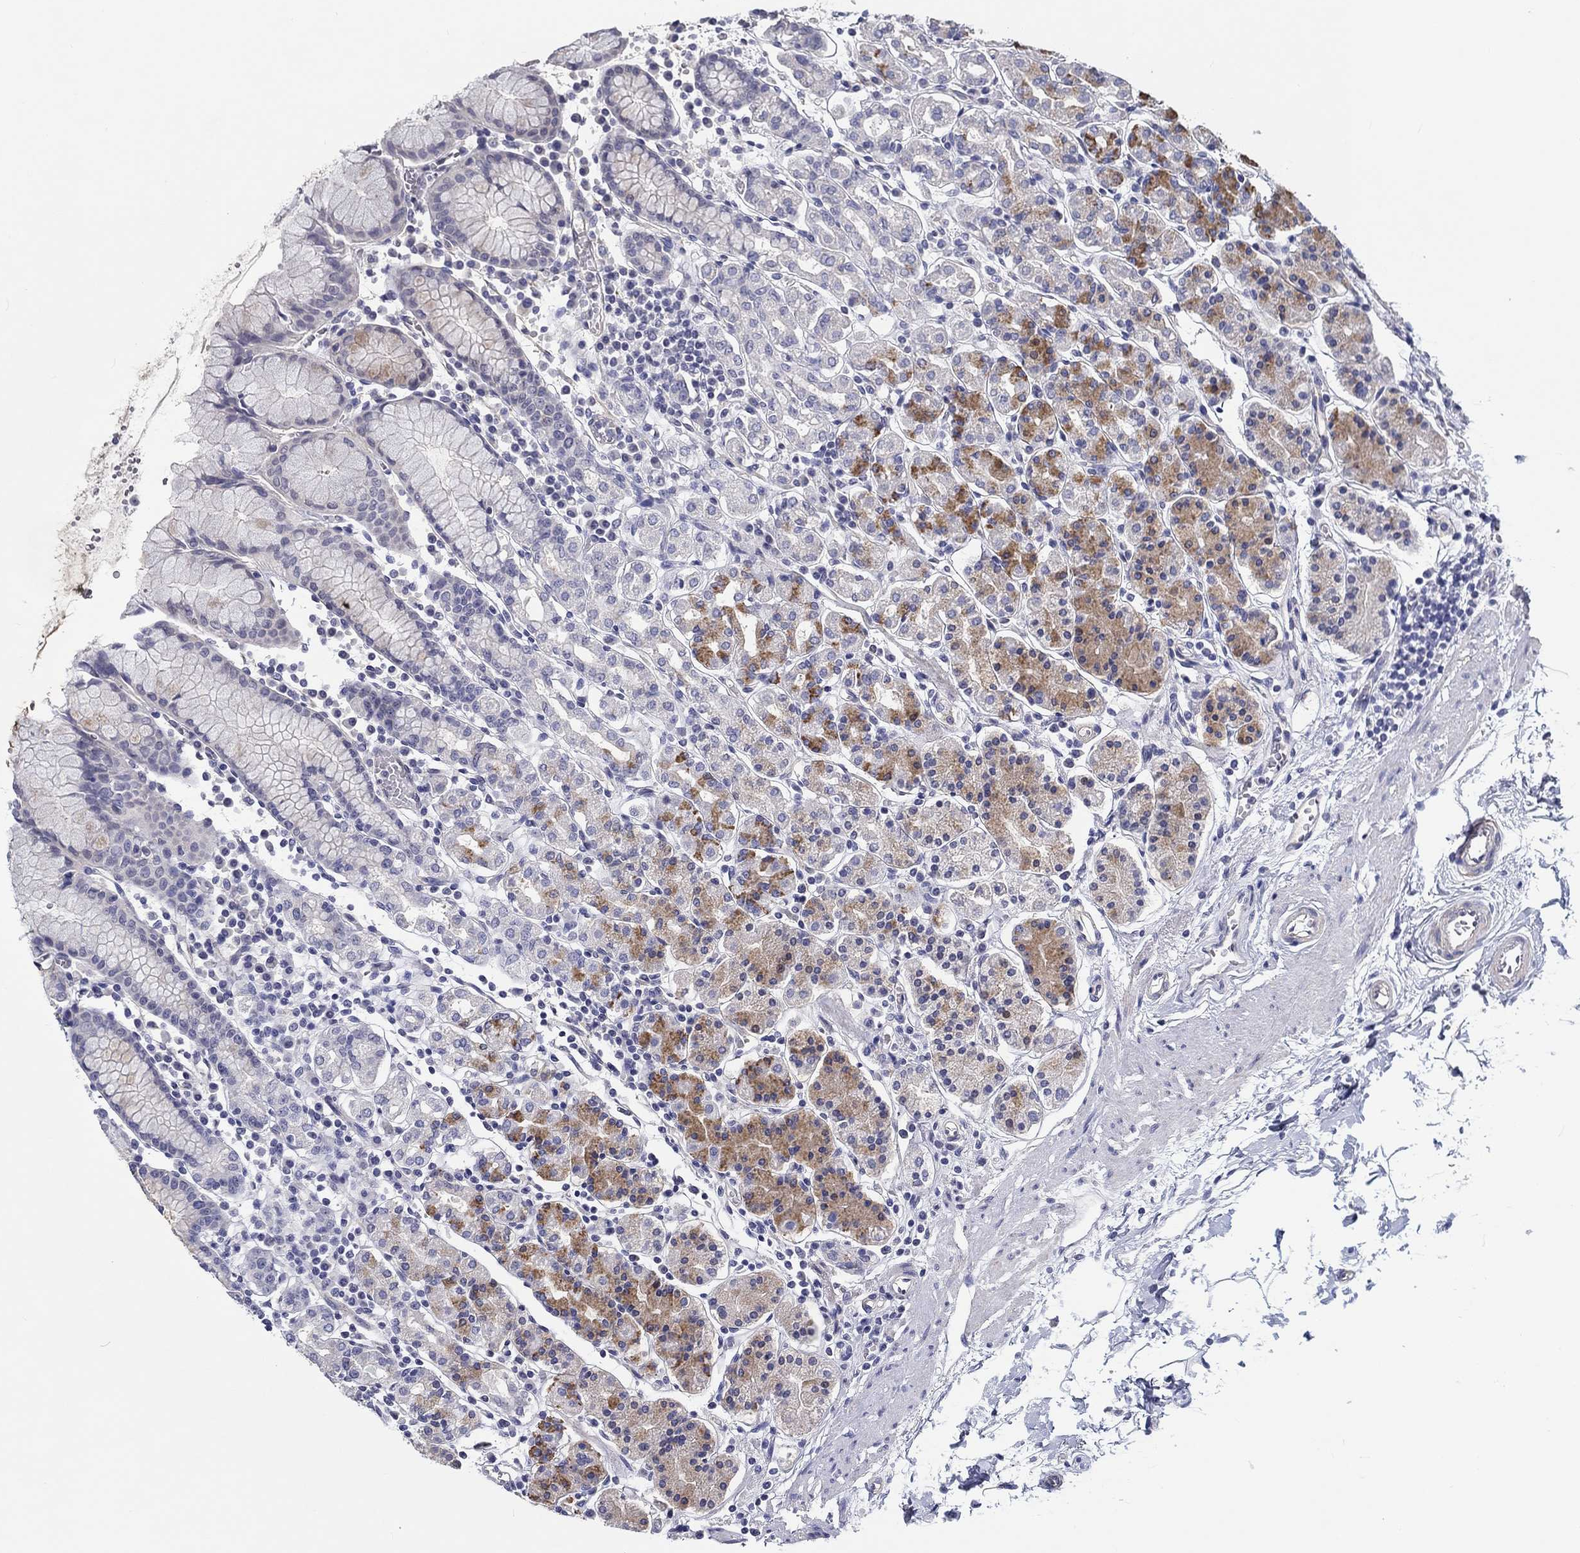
{"staining": {"intensity": "moderate", "quantity": "<25%", "location": "cytoplasmic/membranous"}, "tissue": "stomach", "cell_type": "Glandular cells", "image_type": "normal", "snomed": [{"axis": "morphology", "description": "Normal tissue, NOS"}, {"axis": "topography", "description": "Stomach, upper"}, {"axis": "topography", "description": "Stomach"}], "caption": "An image showing moderate cytoplasmic/membranous staining in about <25% of glandular cells in unremarkable stomach, as visualized by brown immunohistochemical staining.", "gene": "CRYGD", "patient": {"sex": "male", "age": 62}}